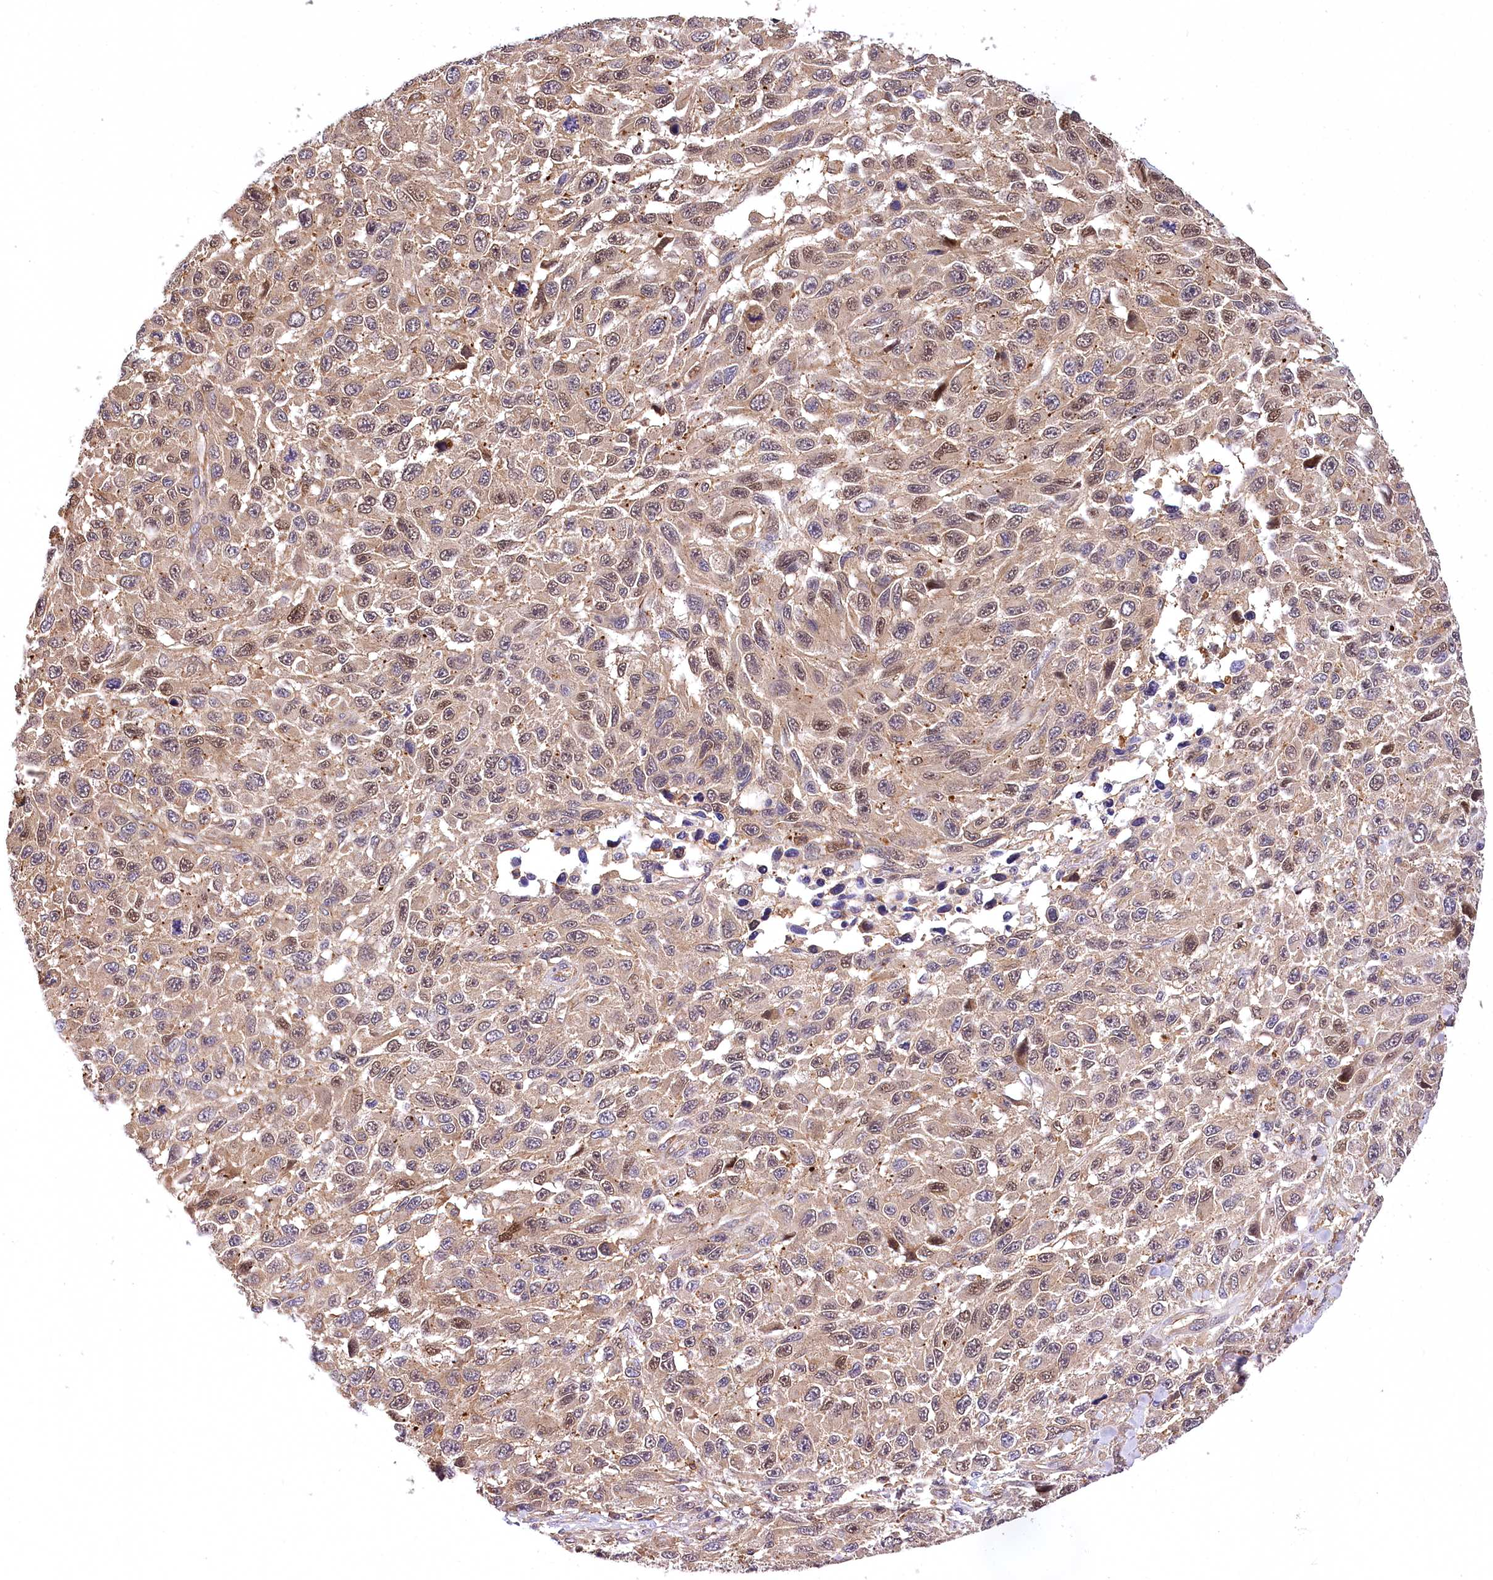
{"staining": {"intensity": "weak", "quantity": ">75%", "location": "cytoplasmic/membranous,nuclear"}, "tissue": "melanoma", "cell_type": "Tumor cells", "image_type": "cancer", "snomed": [{"axis": "morphology", "description": "Normal tissue, NOS"}, {"axis": "morphology", "description": "Malignant melanoma, NOS"}, {"axis": "topography", "description": "Skin"}], "caption": "DAB immunohistochemical staining of human malignant melanoma shows weak cytoplasmic/membranous and nuclear protein positivity in about >75% of tumor cells.", "gene": "DPP3", "patient": {"sex": "female", "age": 96}}